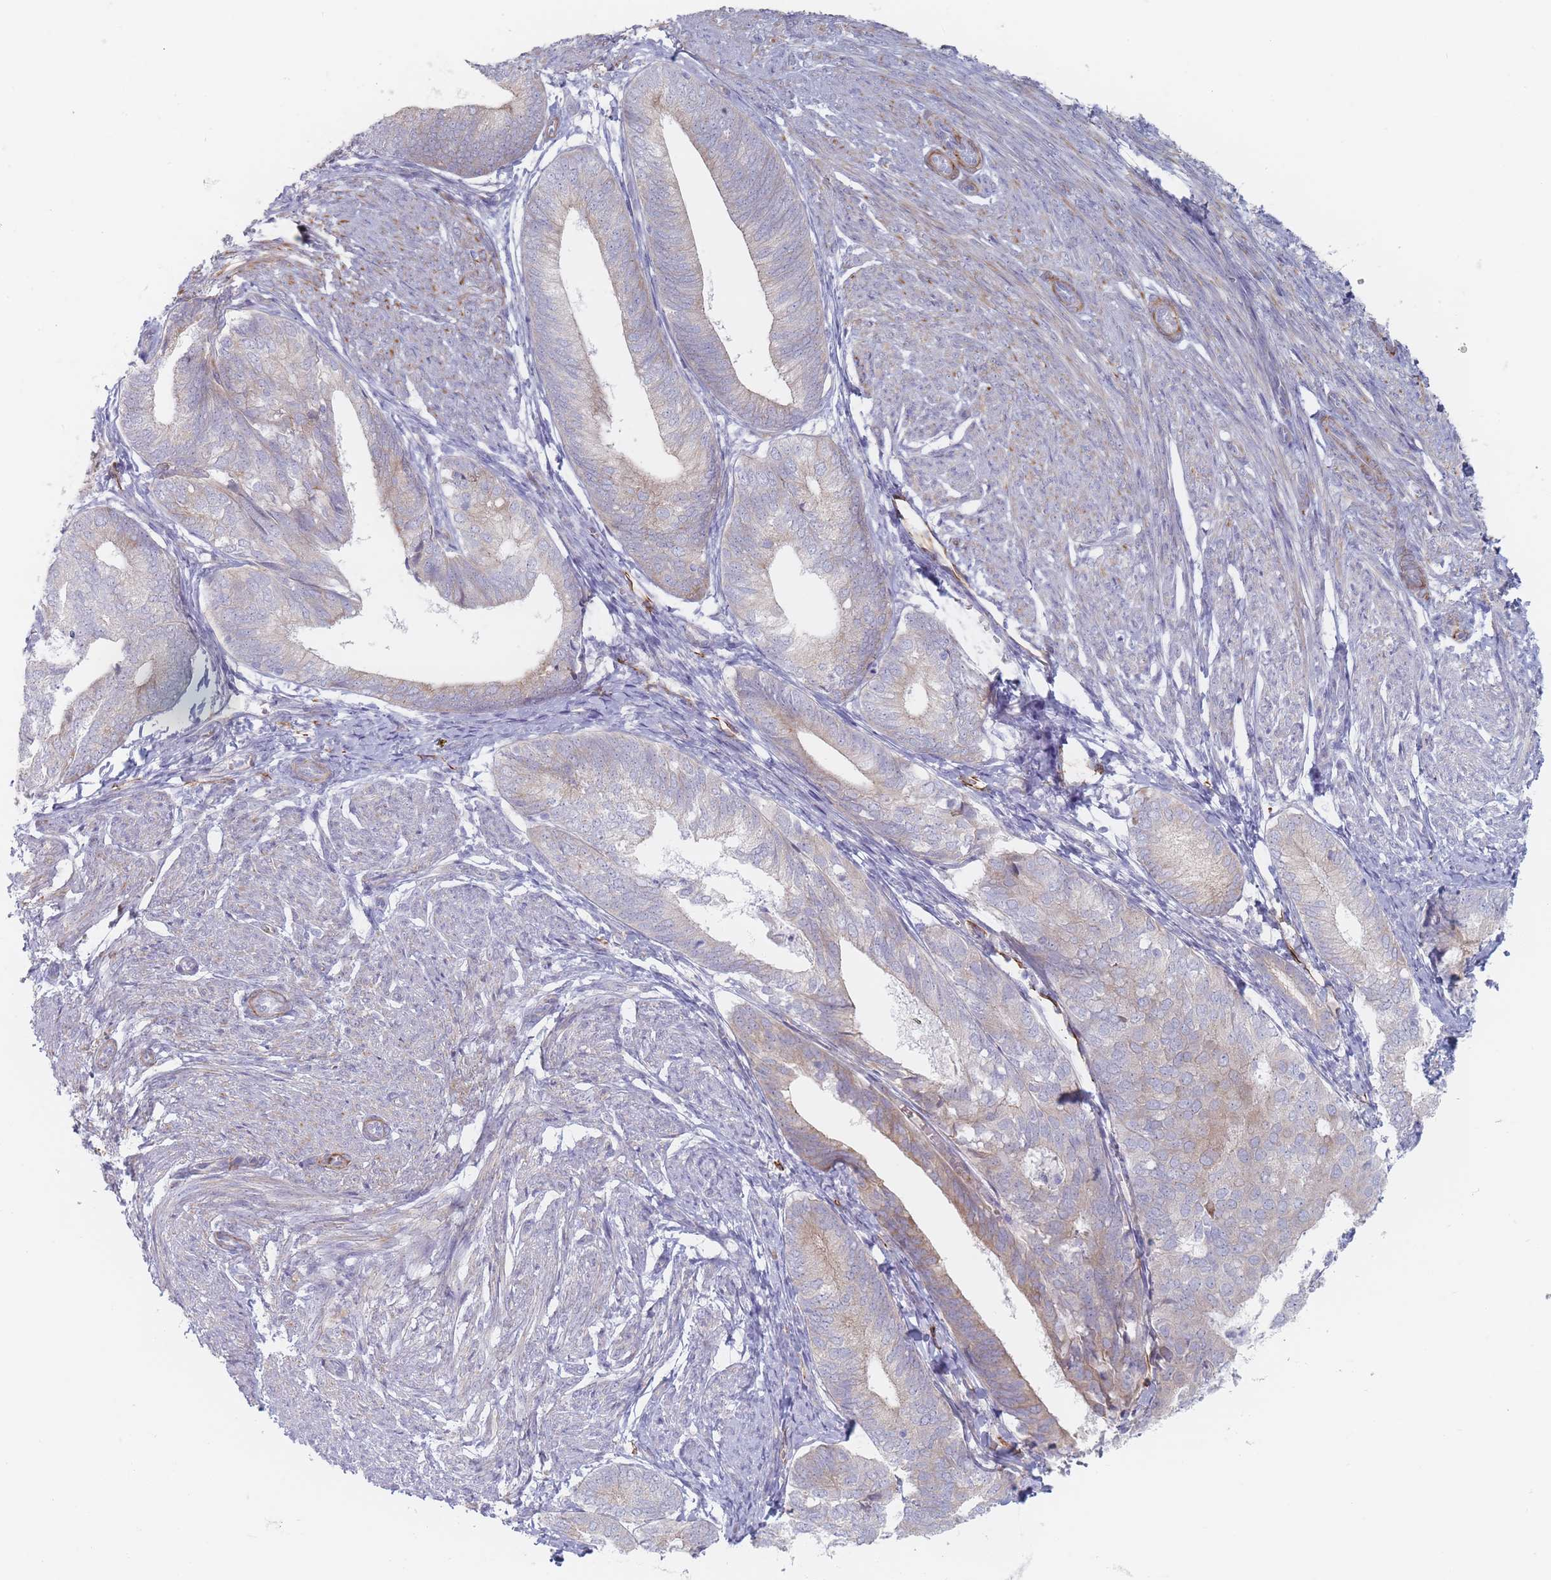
{"staining": {"intensity": "weak", "quantity": "25%-75%", "location": "cytoplasmic/membranous"}, "tissue": "endometrial cancer", "cell_type": "Tumor cells", "image_type": "cancer", "snomed": [{"axis": "morphology", "description": "Adenocarcinoma, NOS"}, {"axis": "topography", "description": "Endometrium"}], "caption": "Protein staining of endometrial cancer tissue shows weak cytoplasmic/membranous expression in about 25%-75% of tumor cells.", "gene": "ERBIN", "patient": {"sex": "female", "age": 87}}